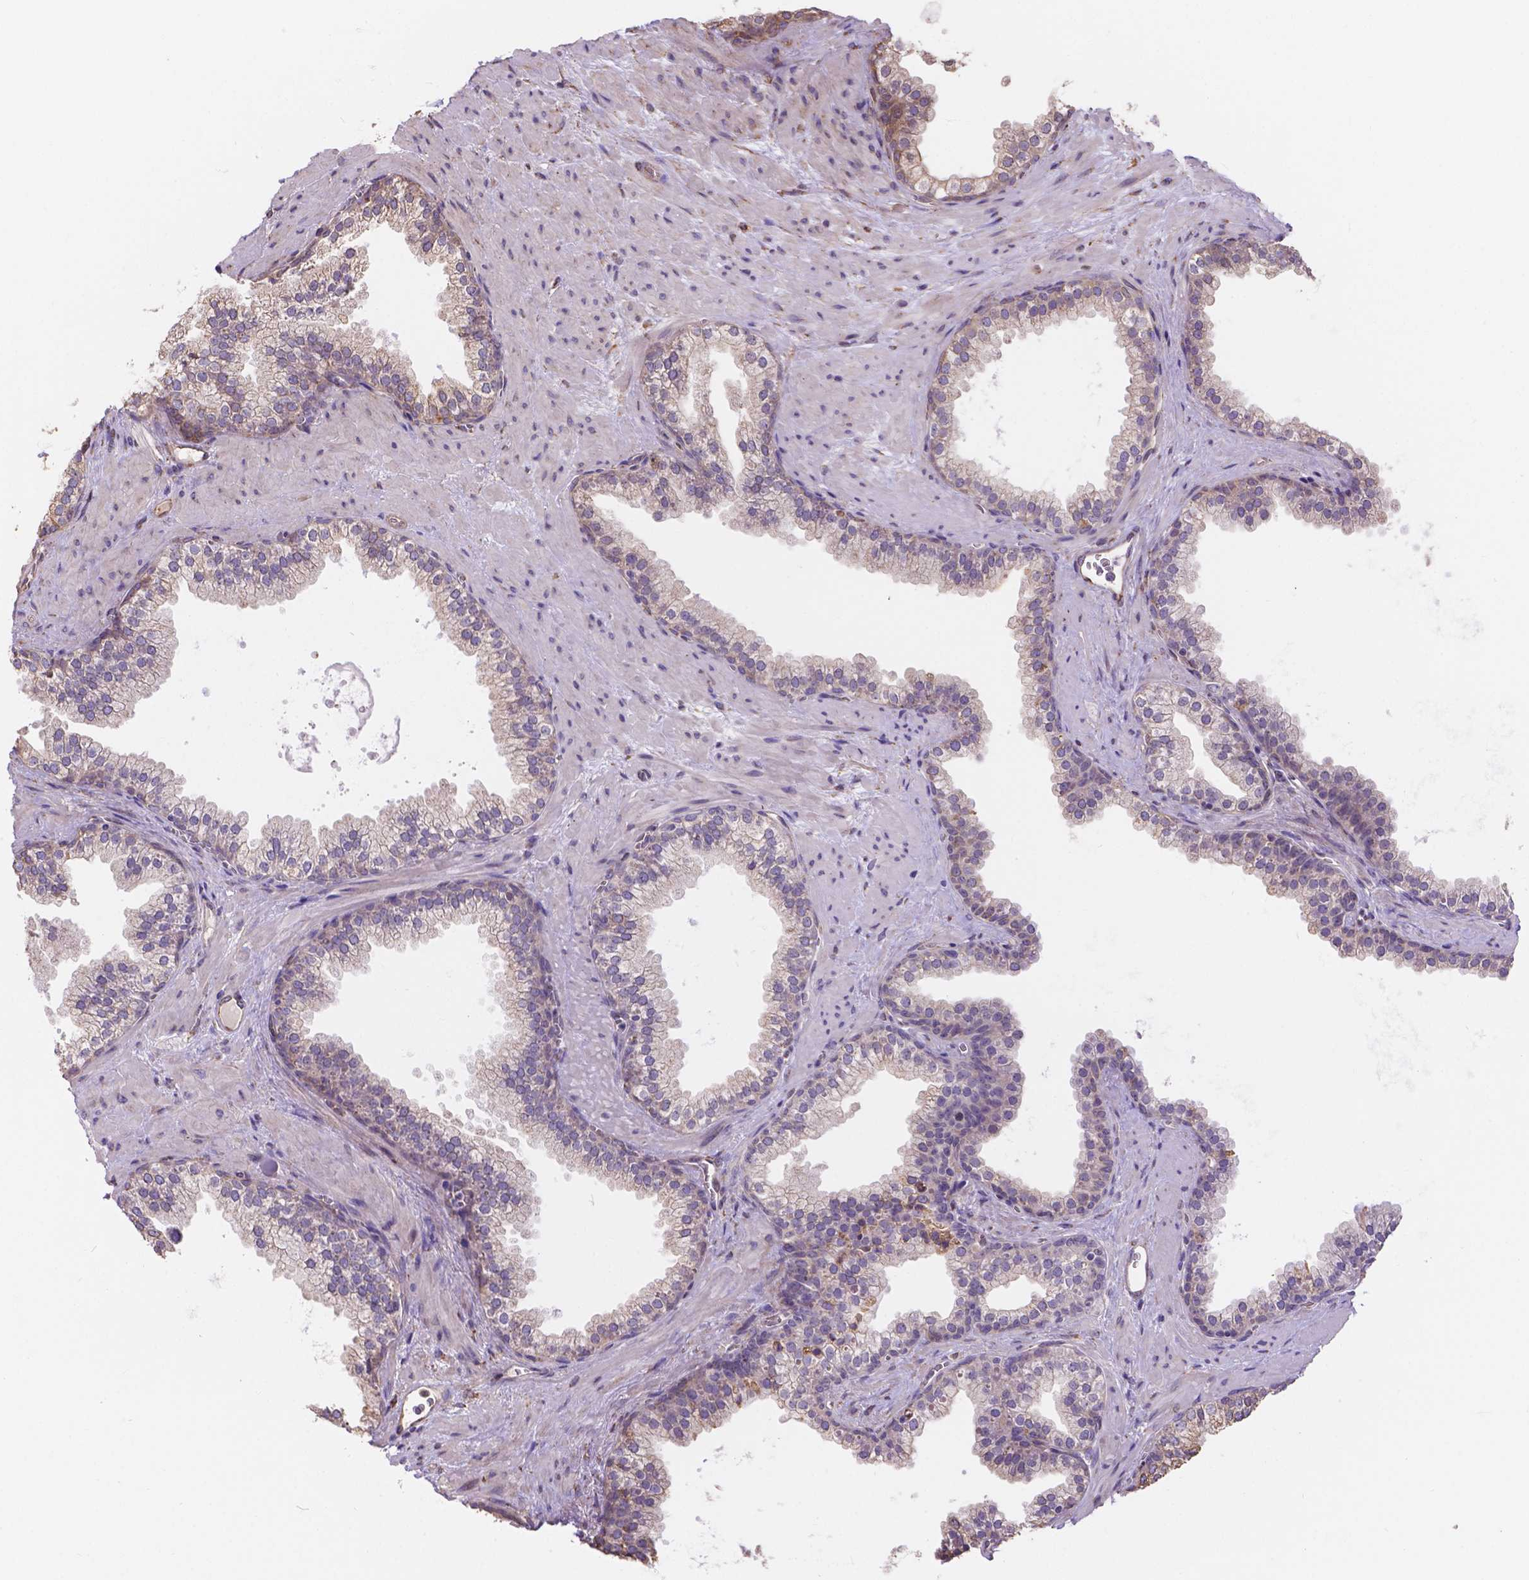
{"staining": {"intensity": "moderate", "quantity": "25%-75%", "location": "cytoplasmic/membranous"}, "tissue": "prostate", "cell_type": "Glandular cells", "image_type": "normal", "snomed": [{"axis": "morphology", "description": "Normal tissue, NOS"}, {"axis": "topography", "description": "Prostate"}], "caption": "Immunohistochemistry image of normal prostate: prostate stained using immunohistochemistry (IHC) displays medium levels of moderate protein expression localized specifically in the cytoplasmic/membranous of glandular cells, appearing as a cytoplasmic/membranous brown color.", "gene": "IPO11", "patient": {"sex": "male", "age": 79}}